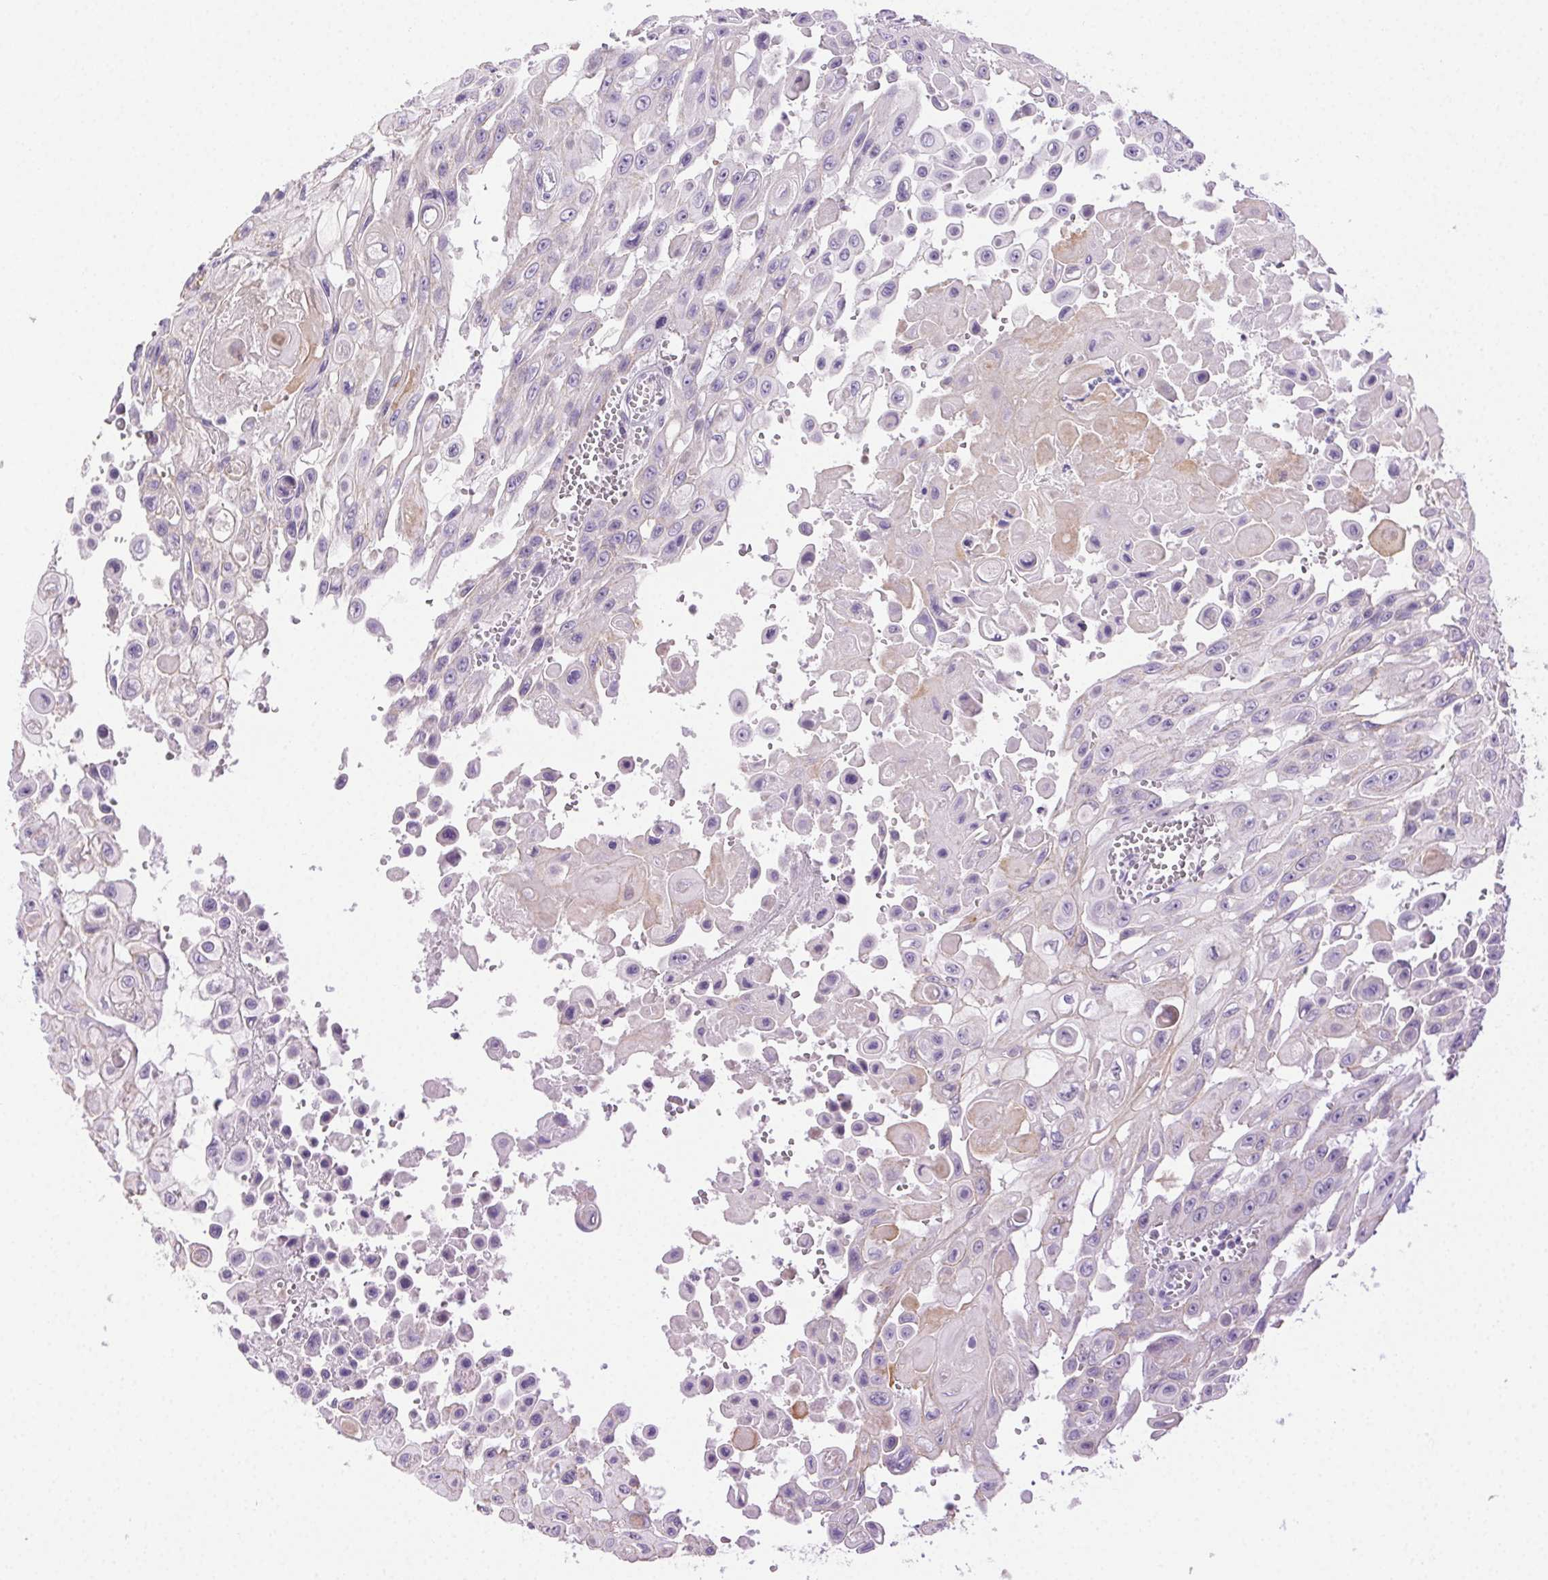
{"staining": {"intensity": "negative", "quantity": "none", "location": "none"}, "tissue": "head and neck cancer", "cell_type": "Tumor cells", "image_type": "cancer", "snomed": [{"axis": "morphology", "description": "Adenocarcinoma, NOS"}, {"axis": "topography", "description": "Head-Neck"}], "caption": "High magnification brightfield microscopy of adenocarcinoma (head and neck) stained with DAB (brown) and counterstained with hematoxylin (blue): tumor cells show no significant positivity.", "gene": "CLDN10", "patient": {"sex": "male", "age": 73}}